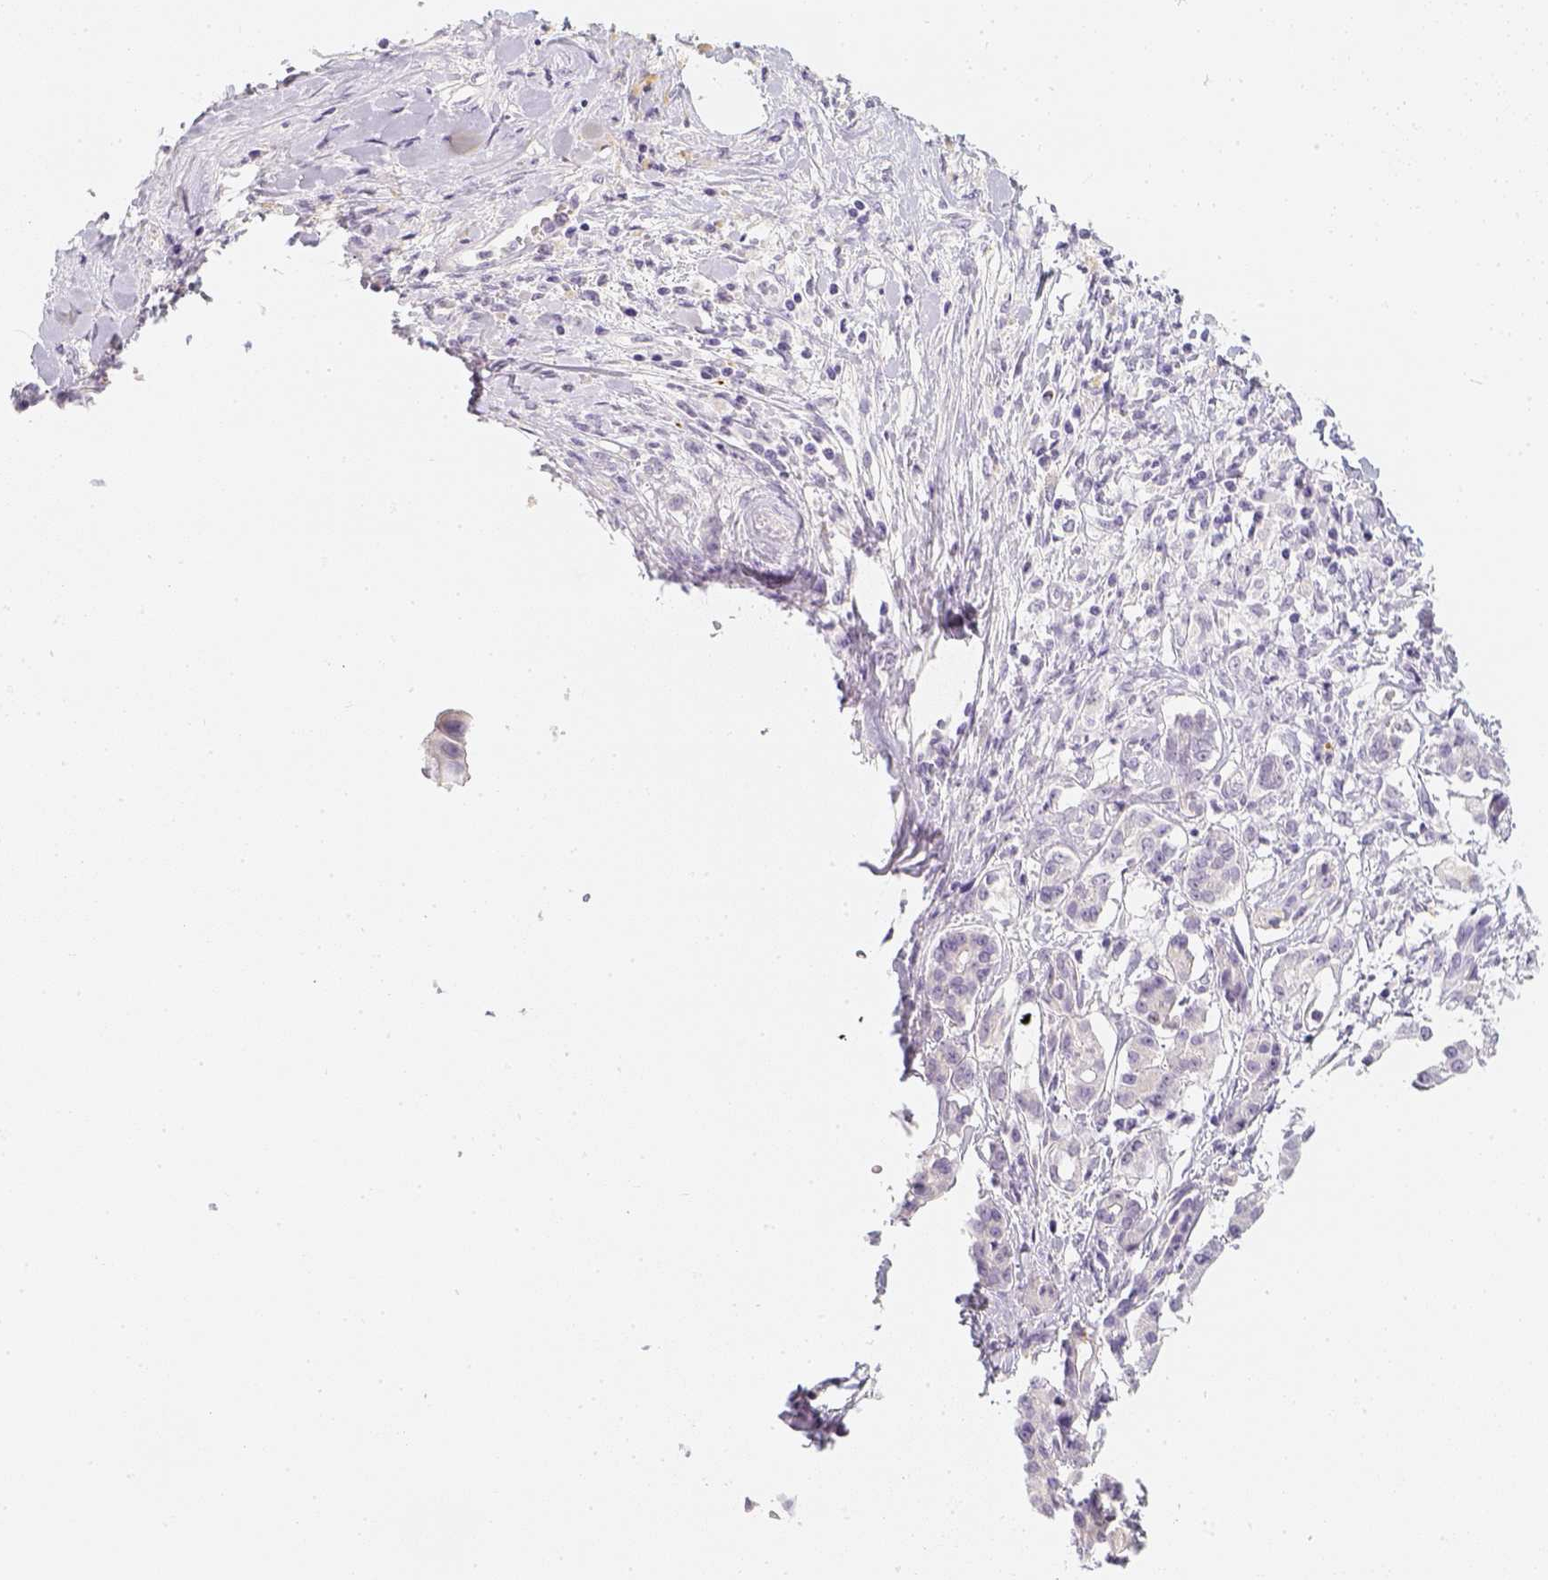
{"staining": {"intensity": "moderate", "quantity": "25%-75%", "location": "cytoplasmic/membranous"}, "tissue": "pancreatic cancer", "cell_type": "Tumor cells", "image_type": "cancer", "snomed": [{"axis": "morphology", "description": "Adenocarcinoma, NOS"}, {"axis": "topography", "description": "Pancreas"}], "caption": "Immunohistochemical staining of human adenocarcinoma (pancreatic) reveals medium levels of moderate cytoplasmic/membranous protein positivity in about 25%-75% of tumor cells.", "gene": "SLC18A1", "patient": {"sex": "female", "age": 56}}